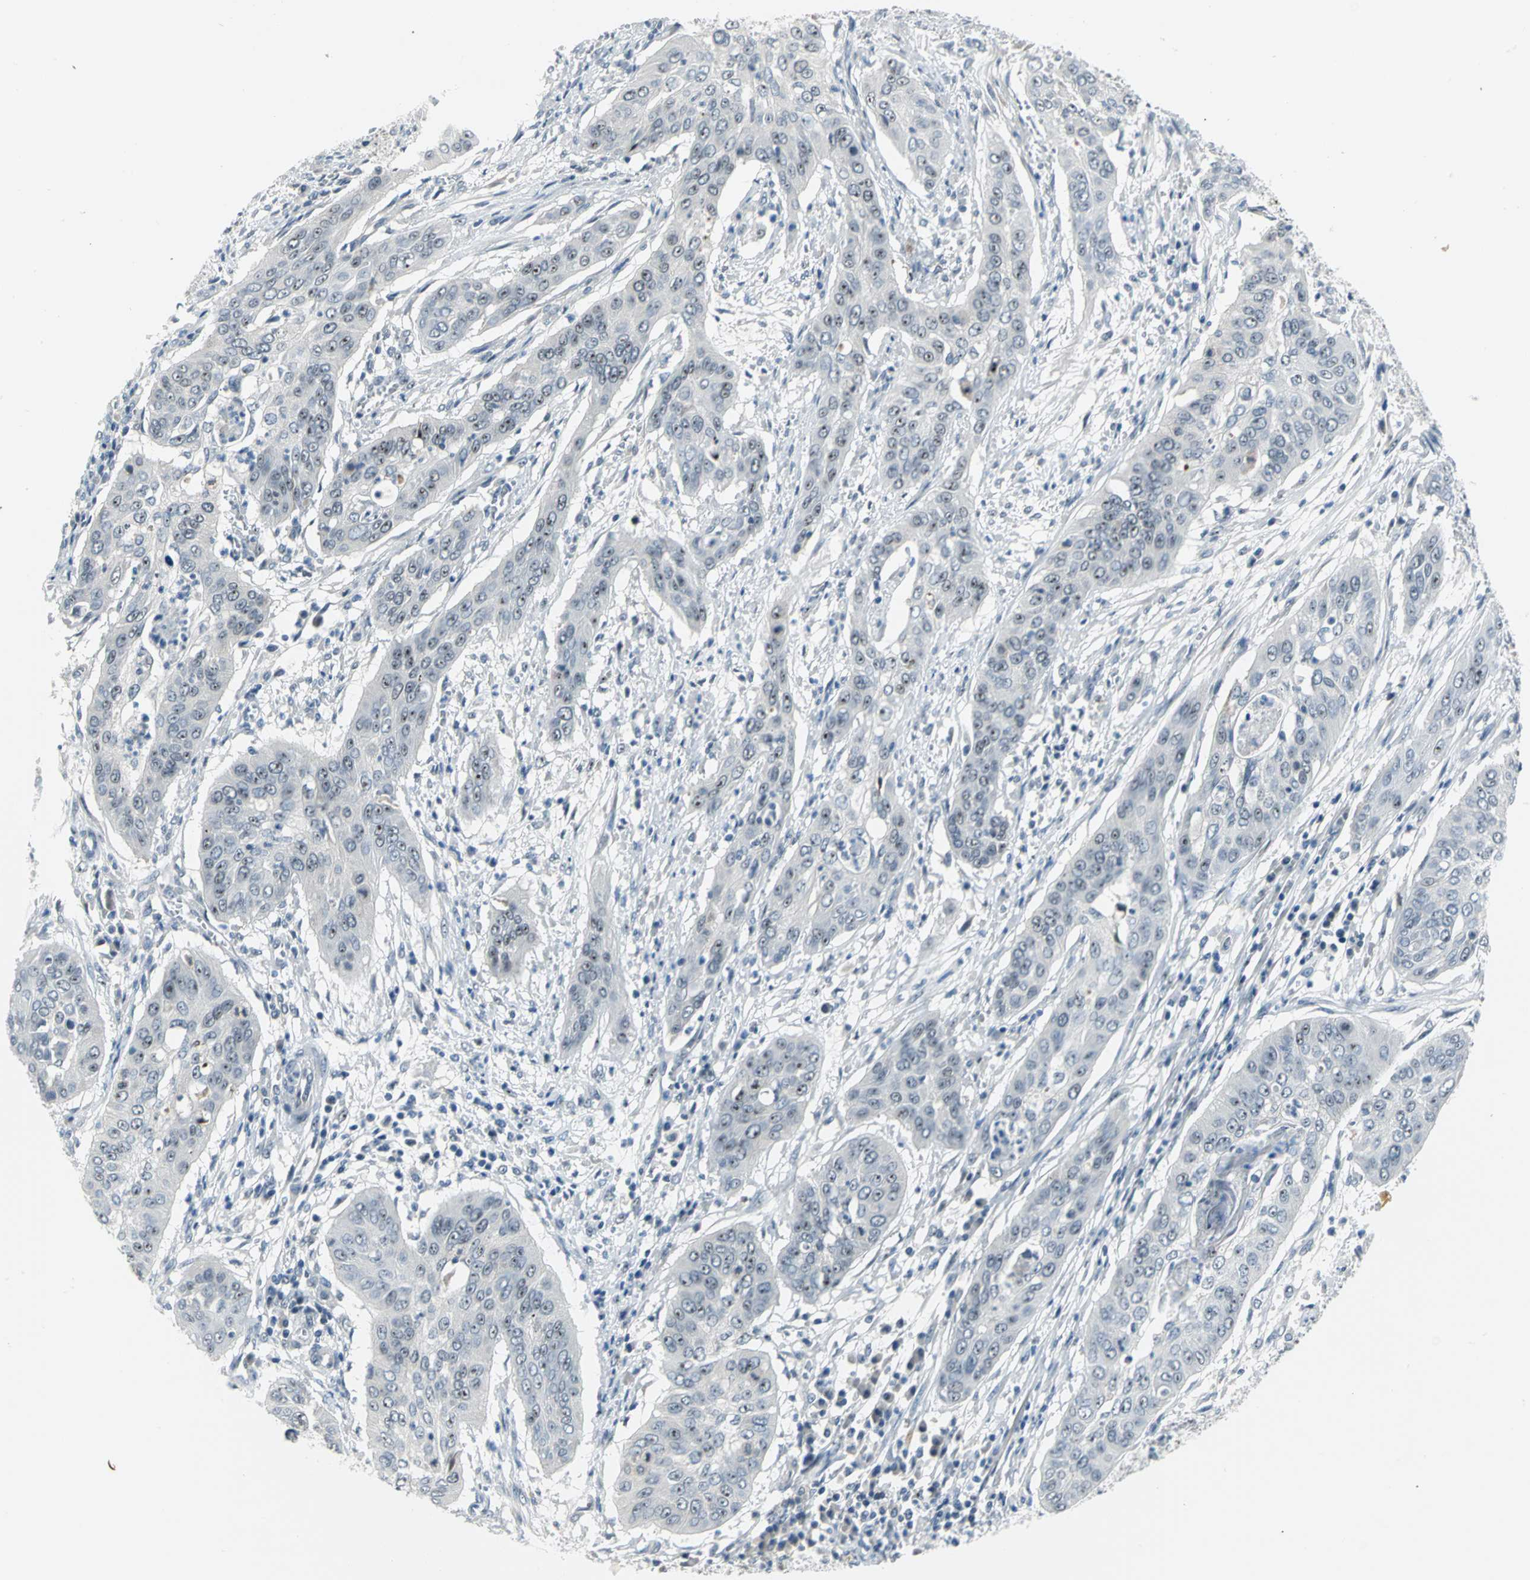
{"staining": {"intensity": "strong", "quantity": ">75%", "location": "nuclear"}, "tissue": "cervical cancer", "cell_type": "Tumor cells", "image_type": "cancer", "snomed": [{"axis": "morphology", "description": "Squamous cell carcinoma, NOS"}, {"axis": "topography", "description": "Cervix"}], "caption": "Immunohistochemistry (IHC) of cervical cancer shows high levels of strong nuclear expression in about >75% of tumor cells.", "gene": "MYBBP1A", "patient": {"sex": "female", "age": 39}}